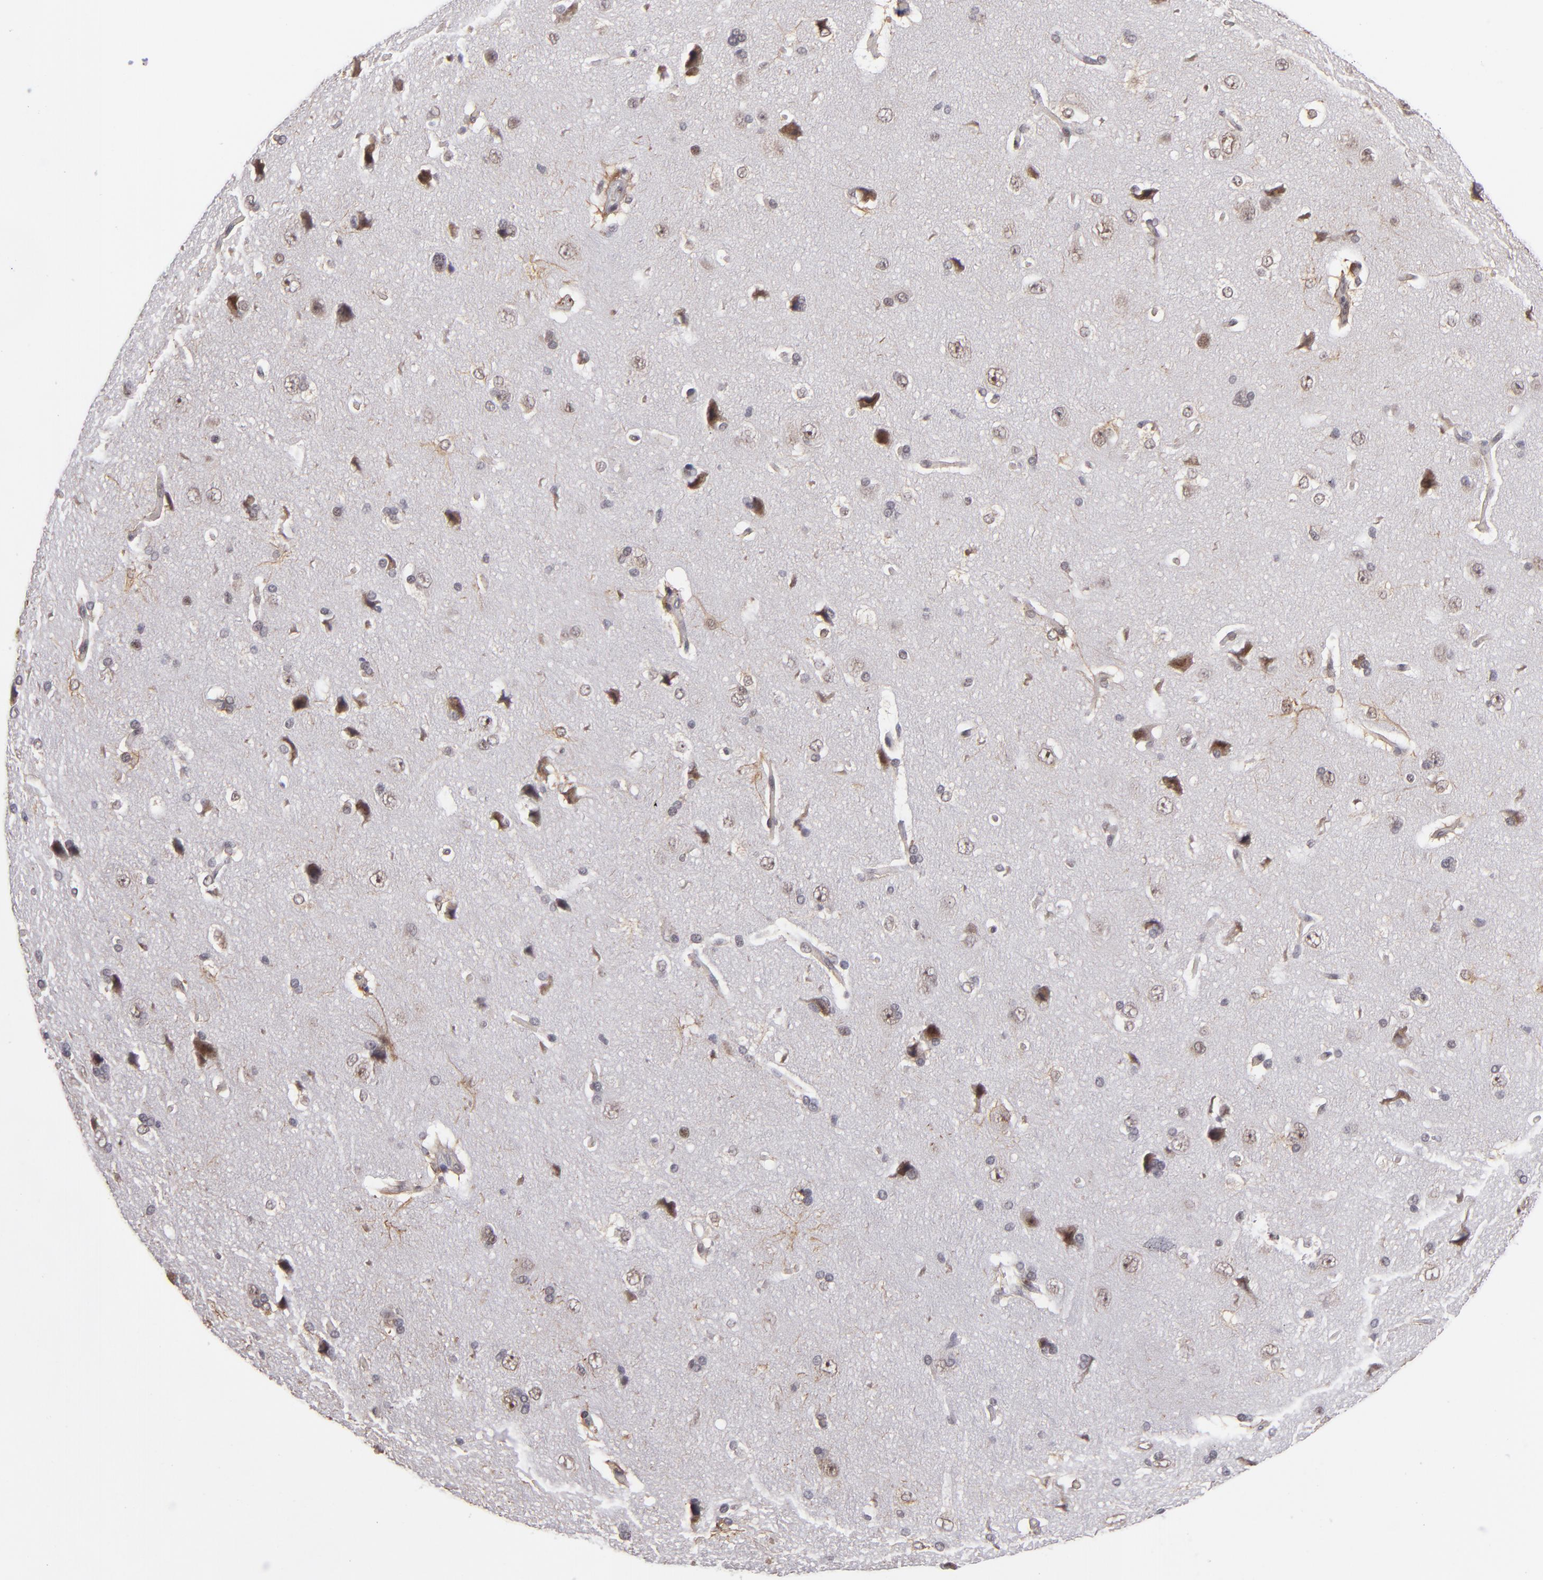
{"staining": {"intensity": "moderate", "quantity": ">75%", "location": "nuclear"}, "tissue": "cerebral cortex", "cell_type": "Endothelial cells", "image_type": "normal", "snomed": [{"axis": "morphology", "description": "Normal tissue, NOS"}, {"axis": "topography", "description": "Cerebral cortex"}], "caption": "A brown stain highlights moderate nuclear positivity of a protein in endothelial cells of benign cerebral cortex. (DAB (3,3'-diaminobenzidine) IHC with brightfield microscopy, high magnification).", "gene": "MLLT3", "patient": {"sex": "female", "age": 45}}